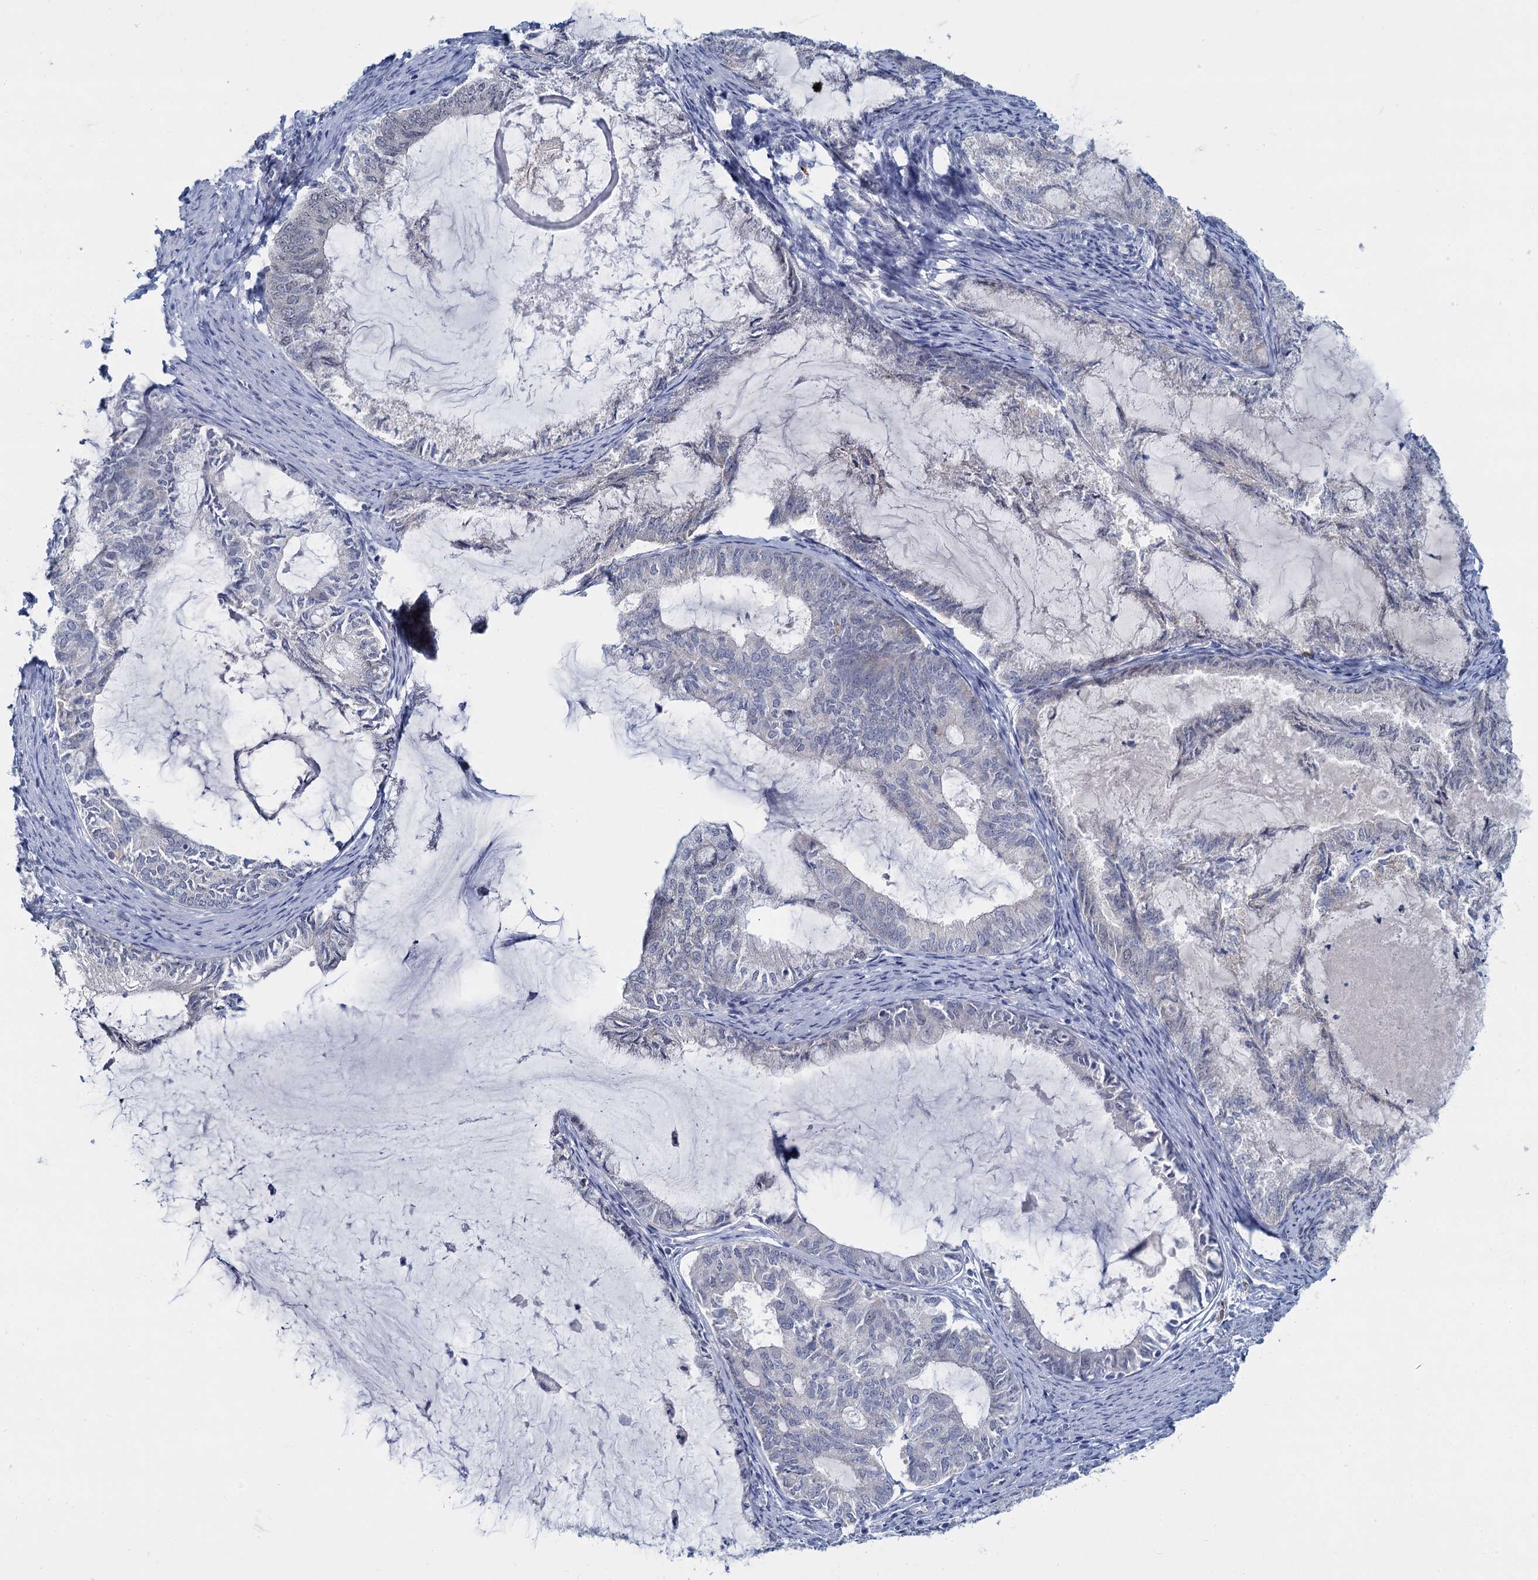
{"staining": {"intensity": "negative", "quantity": "none", "location": "none"}, "tissue": "endometrial cancer", "cell_type": "Tumor cells", "image_type": "cancer", "snomed": [{"axis": "morphology", "description": "Adenocarcinoma, NOS"}, {"axis": "topography", "description": "Endometrium"}], "caption": "Adenocarcinoma (endometrial) was stained to show a protein in brown. There is no significant staining in tumor cells.", "gene": "ACRBP", "patient": {"sex": "female", "age": 86}}